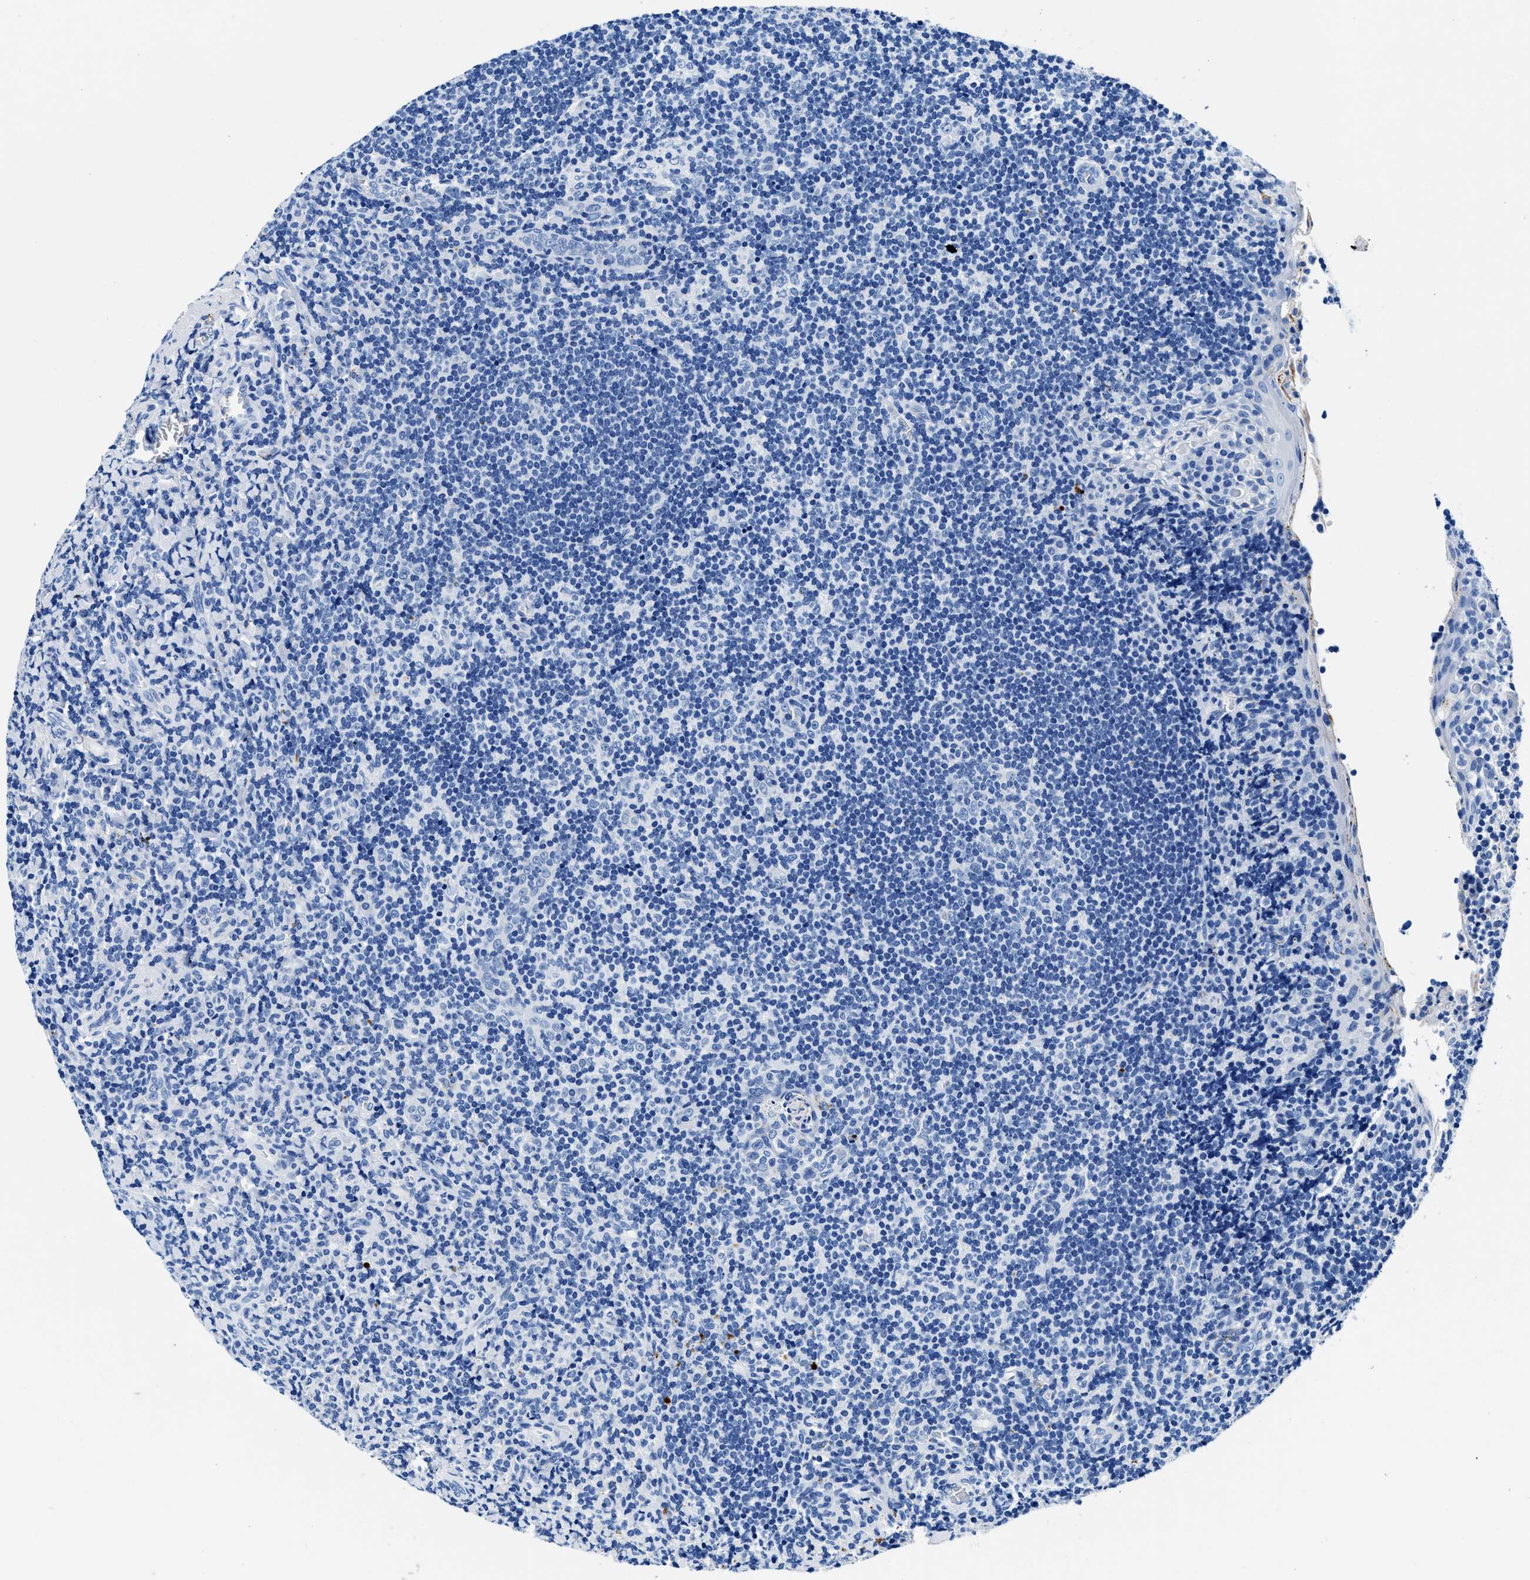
{"staining": {"intensity": "negative", "quantity": "none", "location": "none"}, "tissue": "tonsil", "cell_type": "Germinal center cells", "image_type": "normal", "snomed": [{"axis": "morphology", "description": "Normal tissue, NOS"}, {"axis": "topography", "description": "Tonsil"}], "caption": "High magnification brightfield microscopy of benign tonsil stained with DAB (brown) and counterstained with hematoxylin (blue): germinal center cells show no significant staining. (DAB (3,3'-diaminobenzidine) immunohistochemistry with hematoxylin counter stain).", "gene": "OR14K1", "patient": {"sex": "male", "age": 37}}